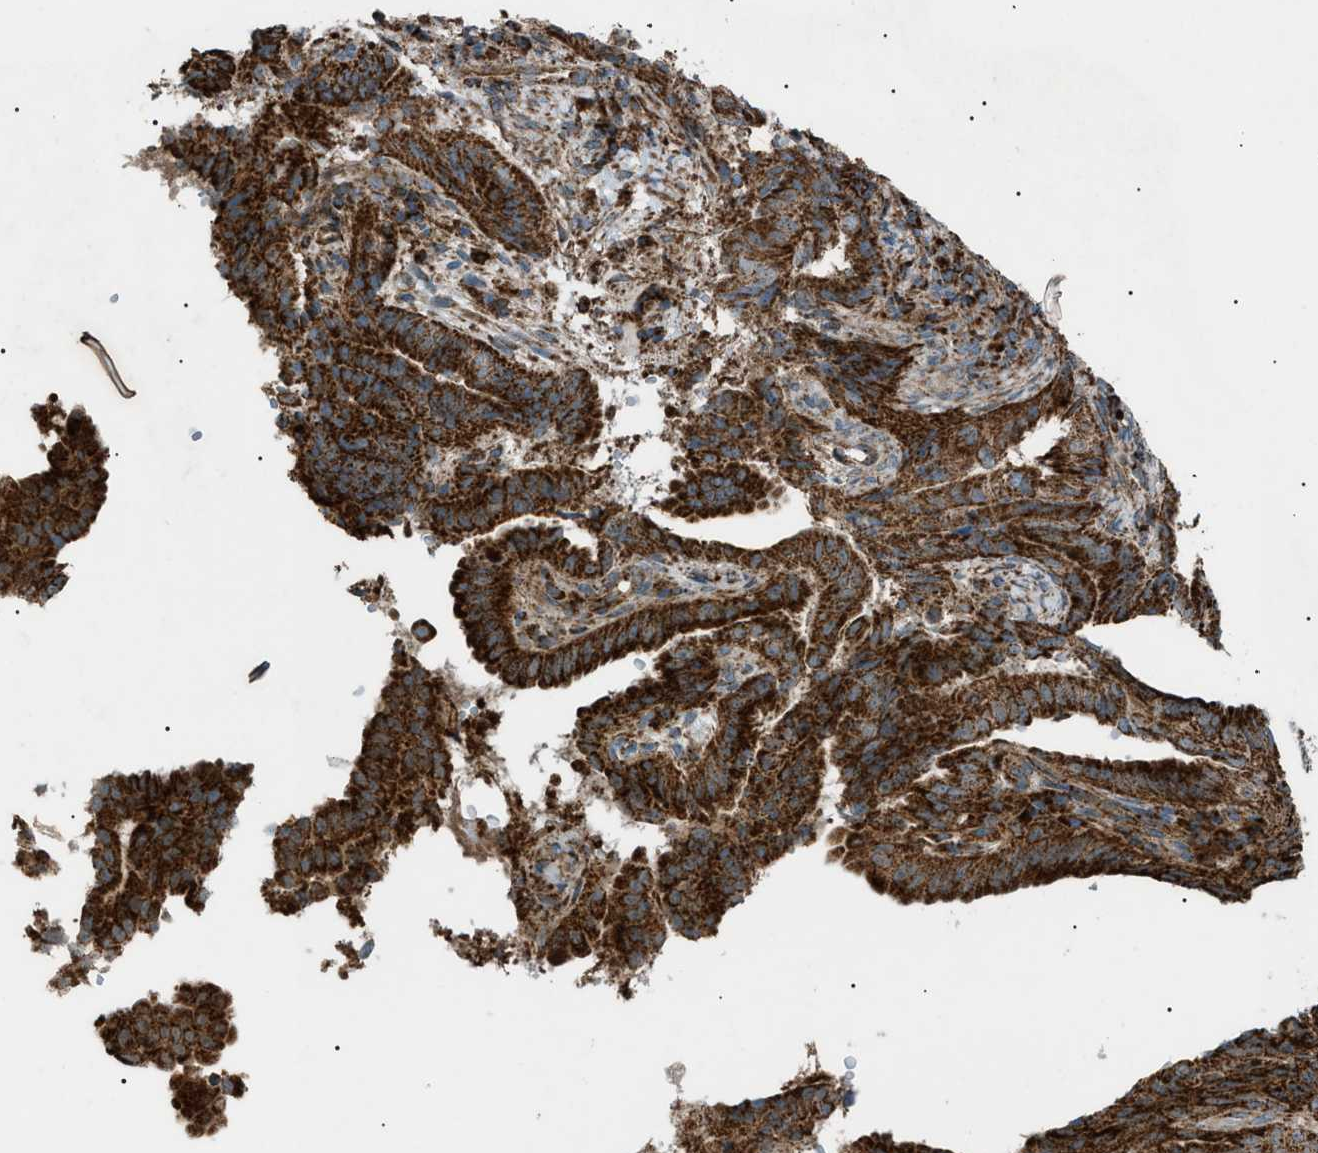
{"staining": {"intensity": "strong", "quantity": ">75%", "location": "cytoplasmic/membranous"}, "tissue": "endometrial cancer", "cell_type": "Tumor cells", "image_type": "cancer", "snomed": [{"axis": "morphology", "description": "Adenocarcinoma, NOS"}, {"axis": "topography", "description": "Endometrium"}], "caption": "A high amount of strong cytoplasmic/membranous positivity is present in about >75% of tumor cells in endometrial cancer tissue.", "gene": "C1GALT1C1", "patient": {"sex": "female", "age": 58}}